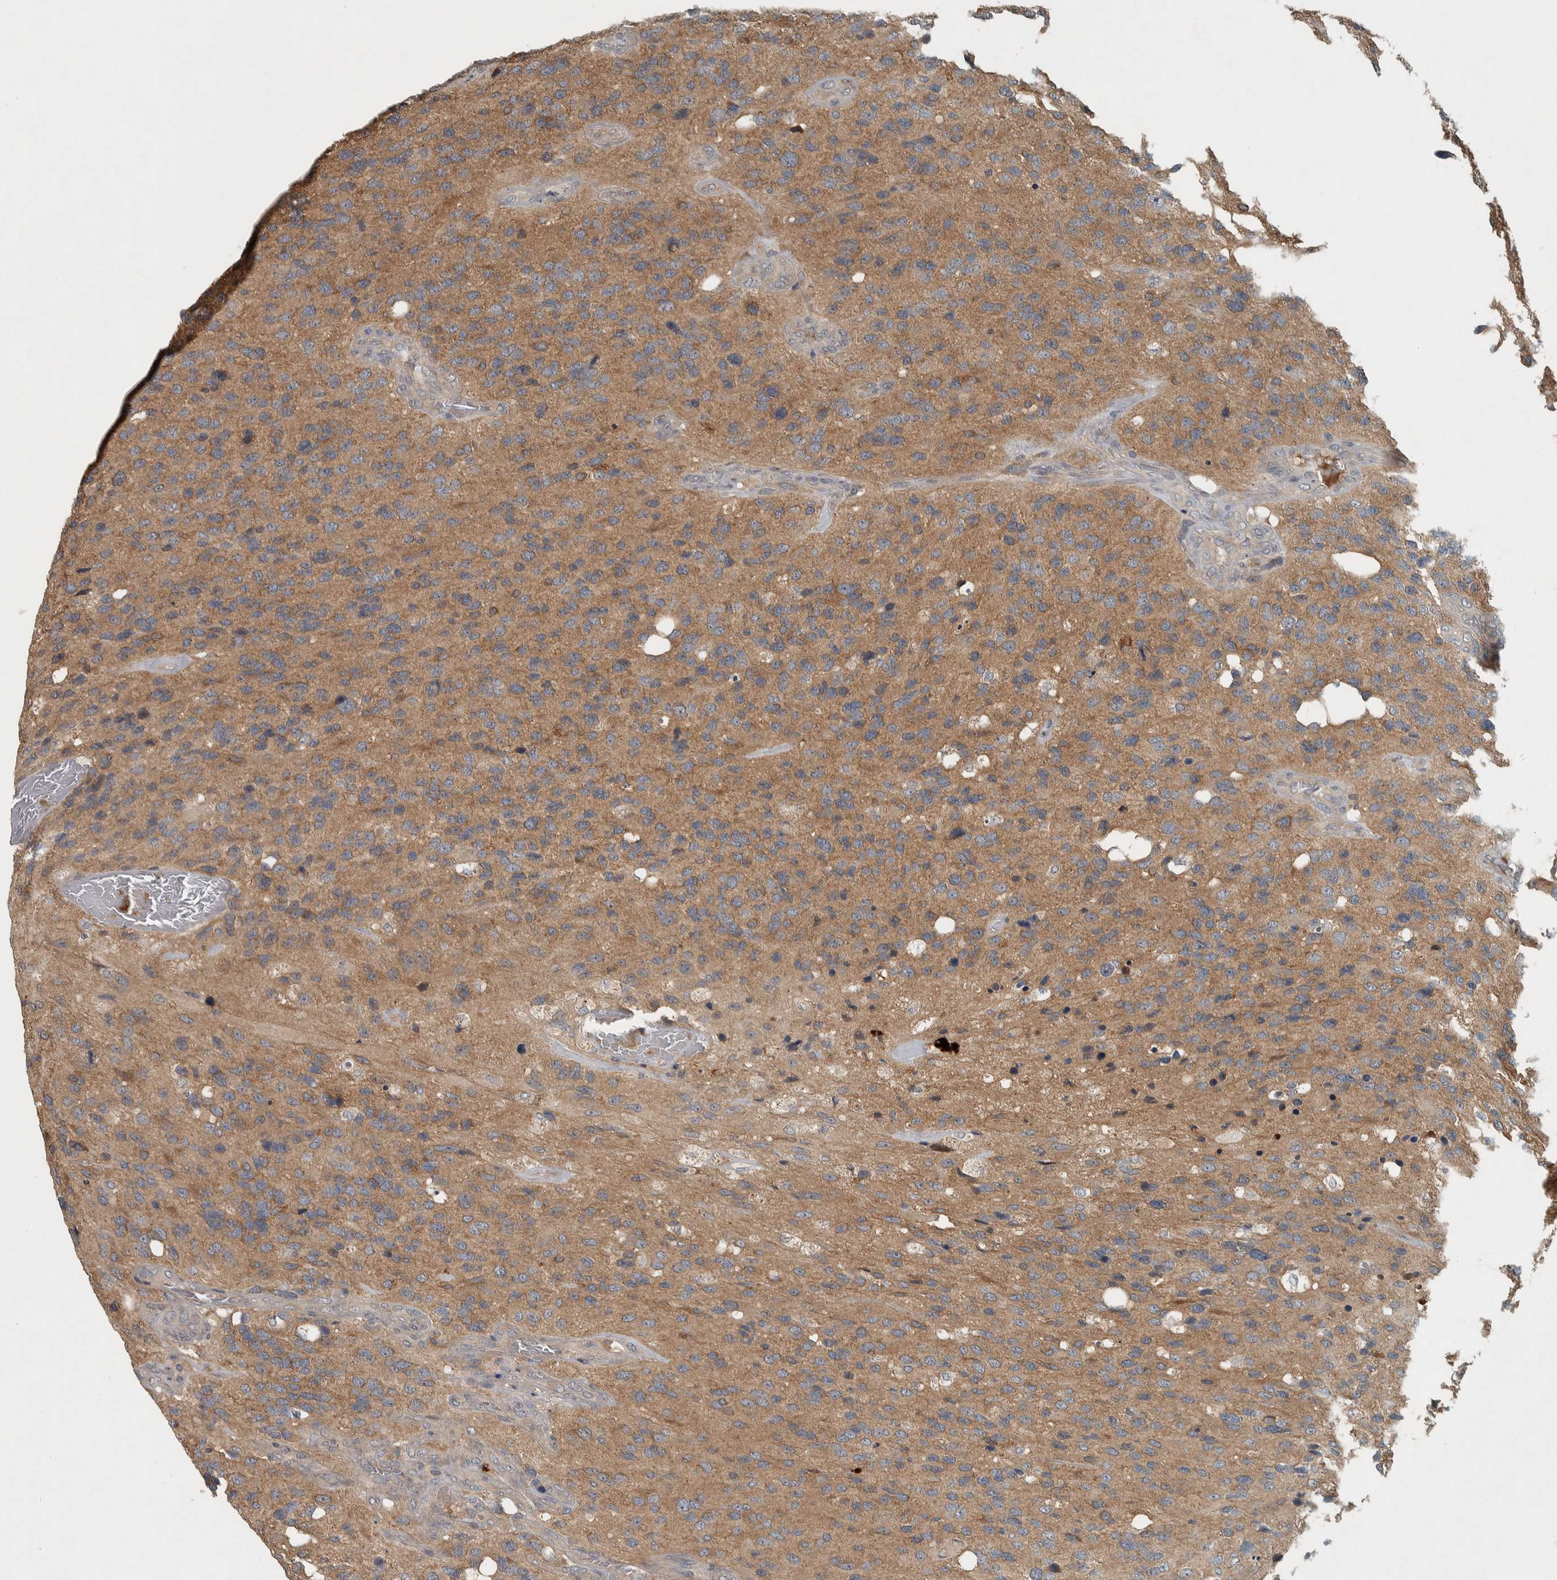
{"staining": {"intensity": "weak", "quantity": ">75%", "location": "cytoplasmic/membranous"}, "tissue": "glioma", "cell_type": "Tumor cells", "image_type": "cancer", "snomed": [{"axis": "morphology", "description": "Glioma, malignant, High grade"}, {"axis": "topography", "description": "Brain"}], "caption": "A low amount of weak cytoplasmic/membranous expression is present in about >75% of tumor cells in malignant glioma (high-grade) tissue.", "gene": "CLCN2", "patient": {"sex": "female", "age": 58}}